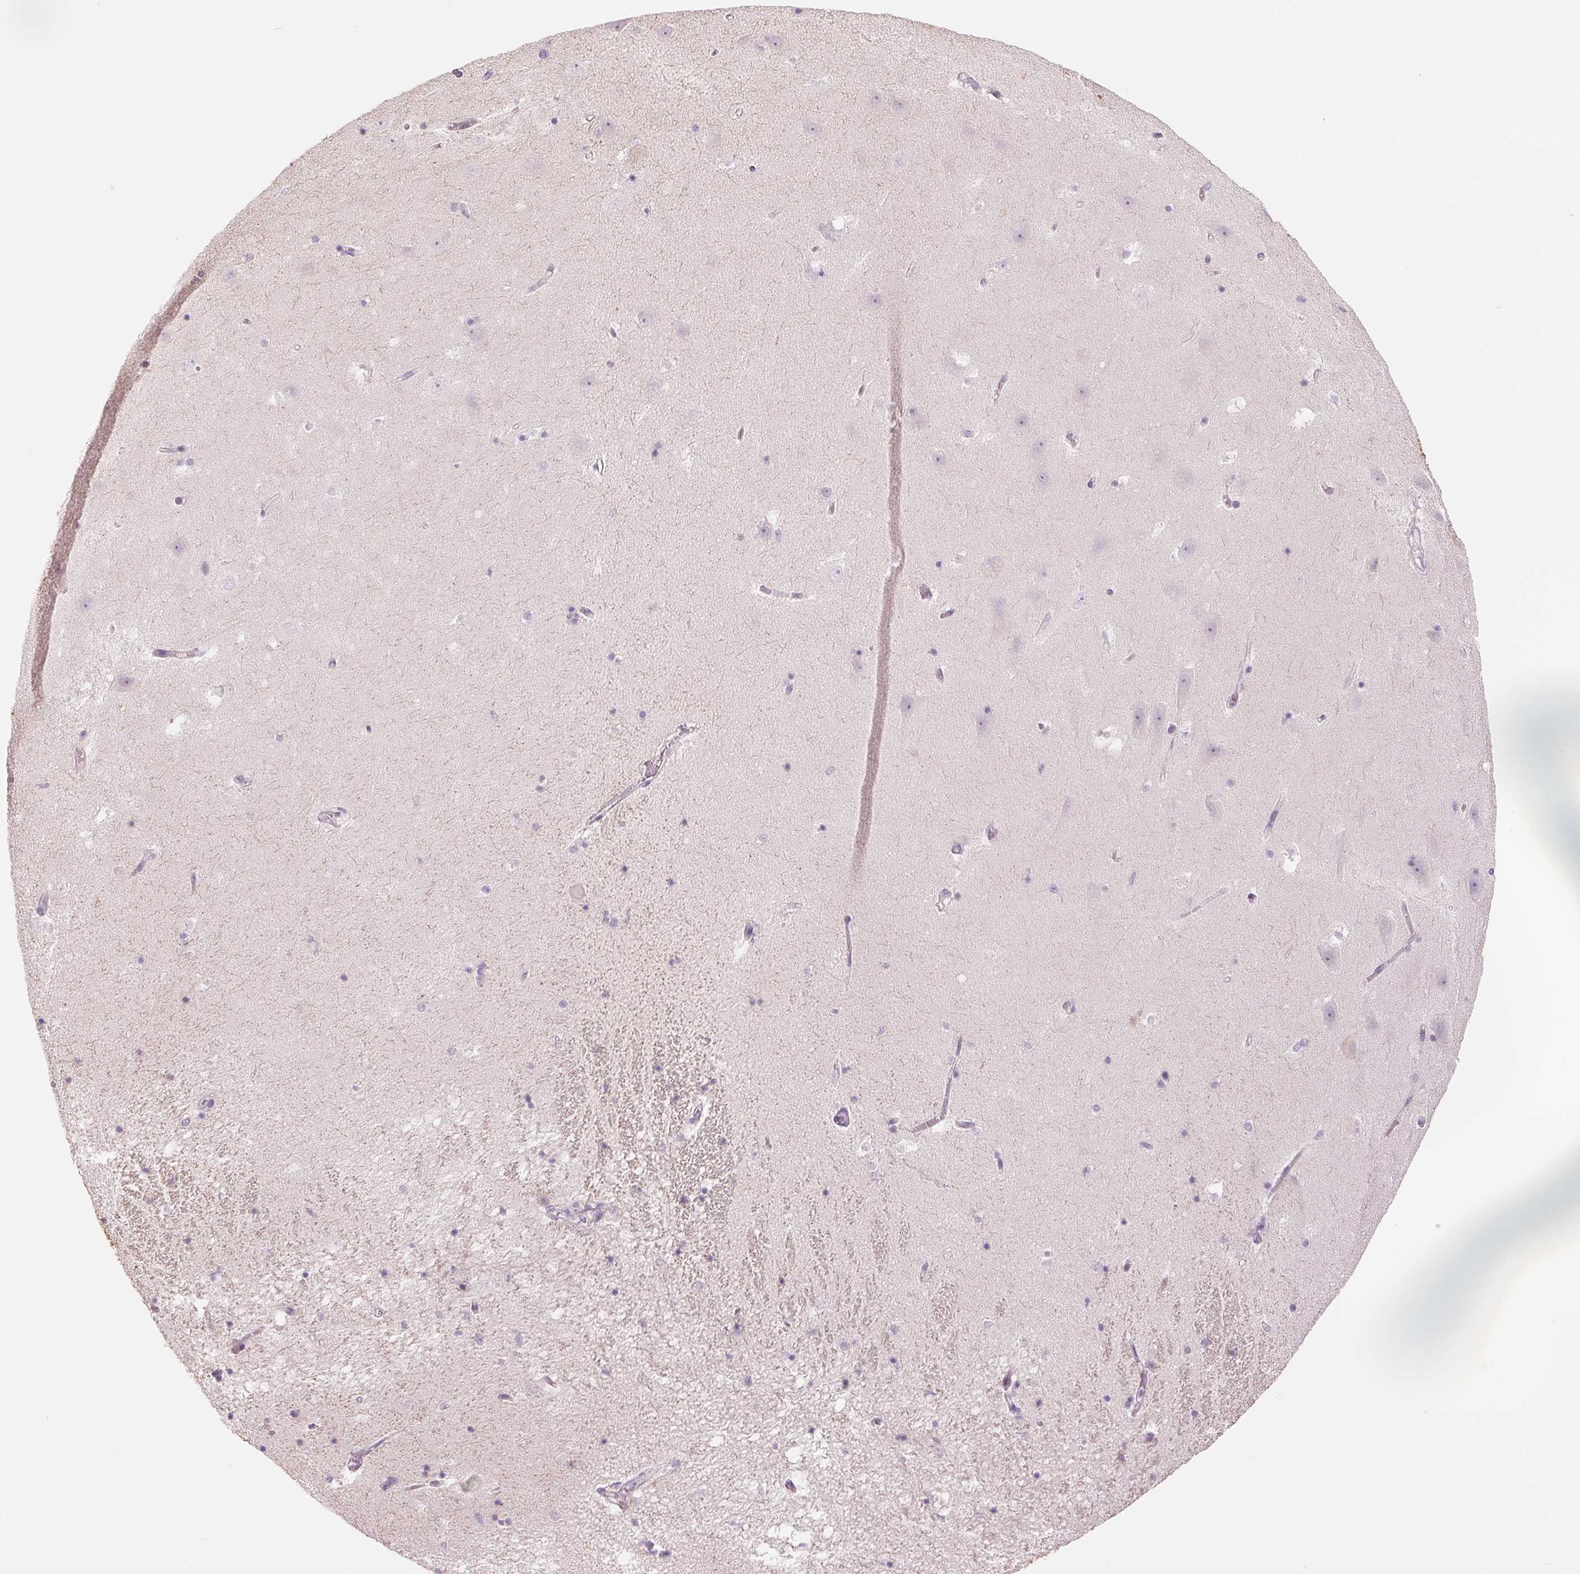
{"staining": {"intensity": "negative", "quantity": "none", "location": "none"}, "tissue": "hippocampus", "cell_type": "Glial cells", "image_type": "normal", "snomed": [{"axis": "morphology", "description": "Normal tissue, NOS"}, {"axis": "topography", "description": "Hippocampus"}], "caption": "Glial cells are negative for brown protein staining in benign hippocampus. (Stains: DAB (3,3'-diaminobenzidine) immunohistochemistry with hematoxylin counter stain, Microscopy: brightfield microscopy at high magnification).", "gene": "CCDC168", "patient": {"sex": "male", "age": 58}}